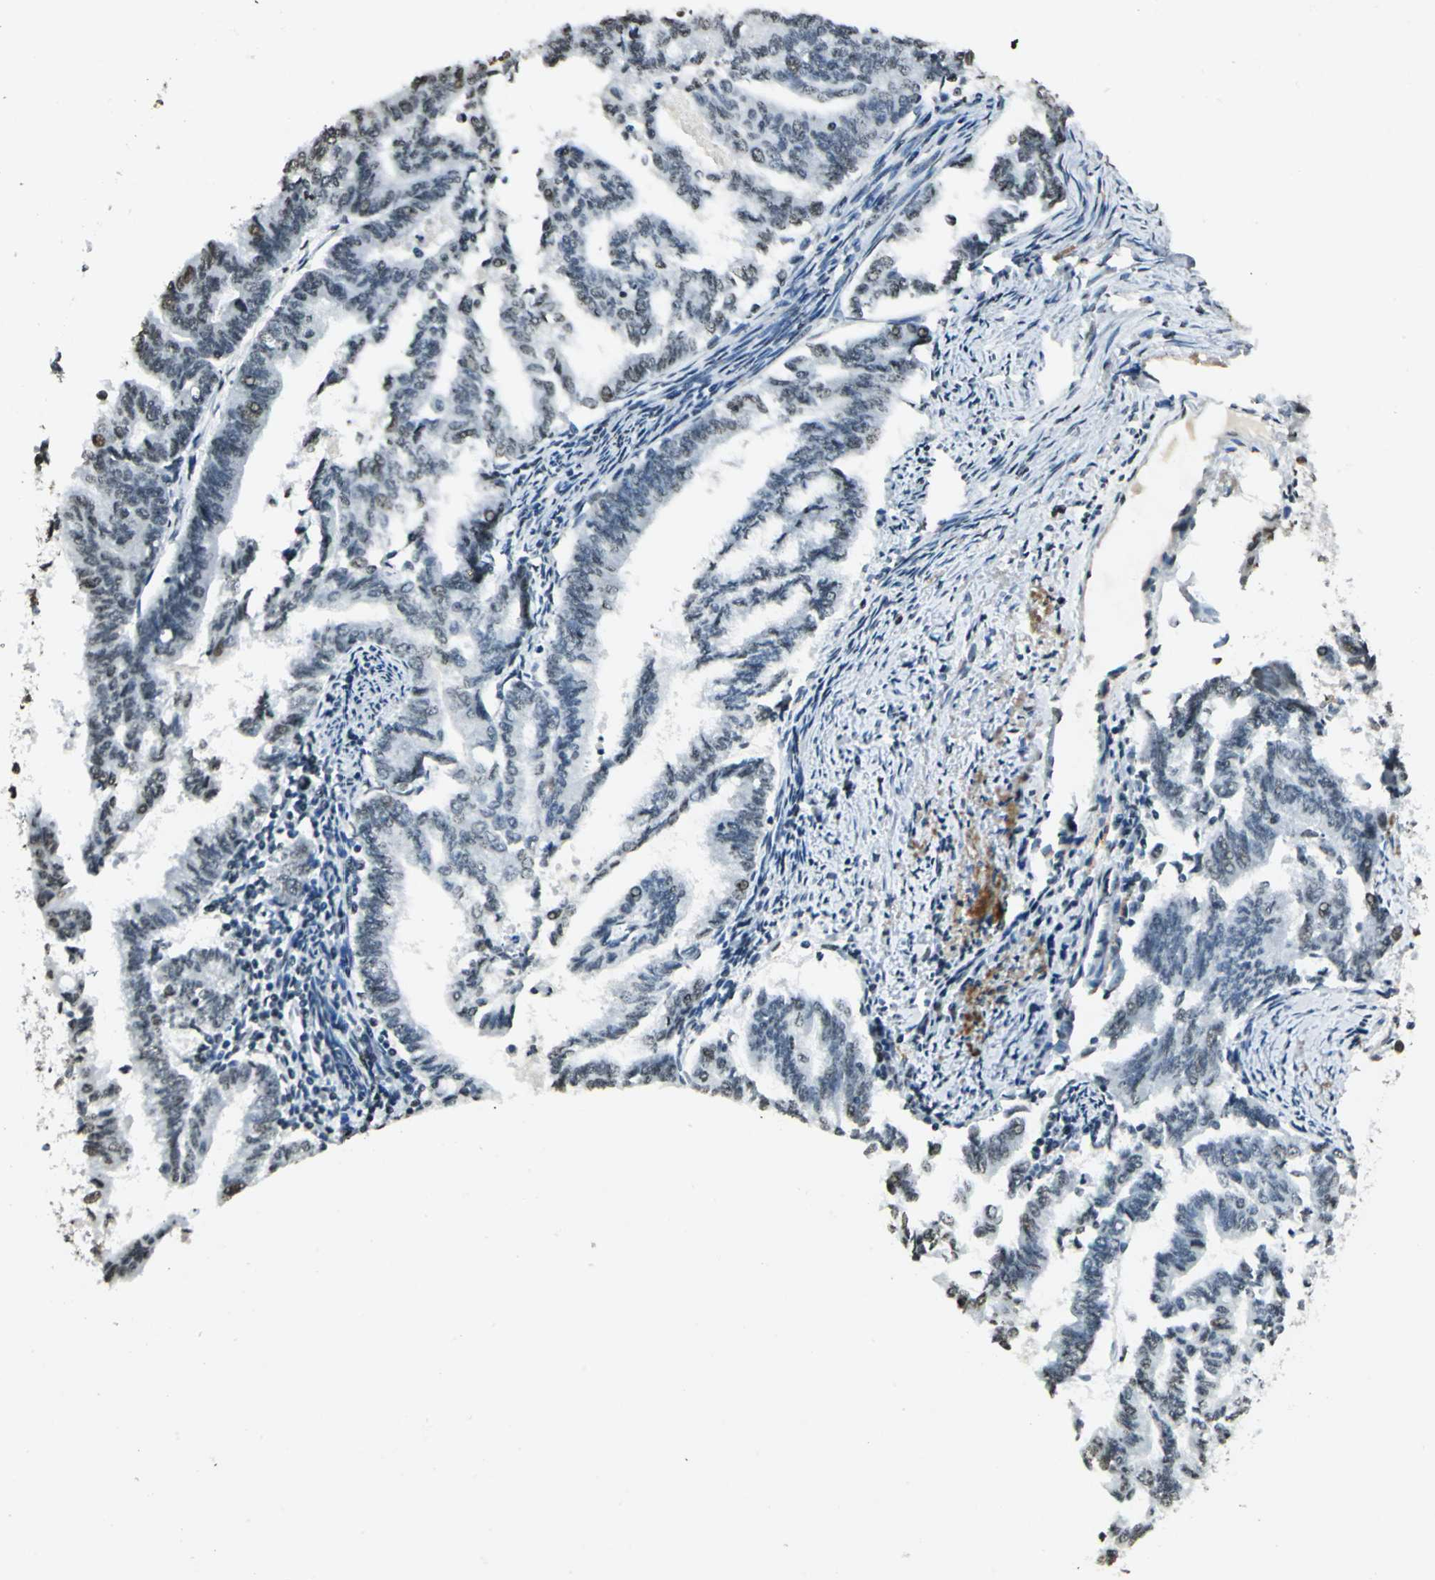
{"staining": {"intensity": "weak", "quantity": "<25%", "location": "nuclear"}, "tissue": "endometrial cancer", "cell_type": "Tumor cells", "image_type": "cancer", "snomed": [{"axis": "morphology", "description": "Adenocarcinoma, NOS"}, {"axis": "topography", "description": "Endometrium"}], "caption": "IHC histopathology image of neoplastic tissue: human endometrial adenocarcinoma stained with DAB exhibits no significant protein positivity in tumor cells.", "gene": "MCM4", "patient": {"sex": "female", "age": 79}}